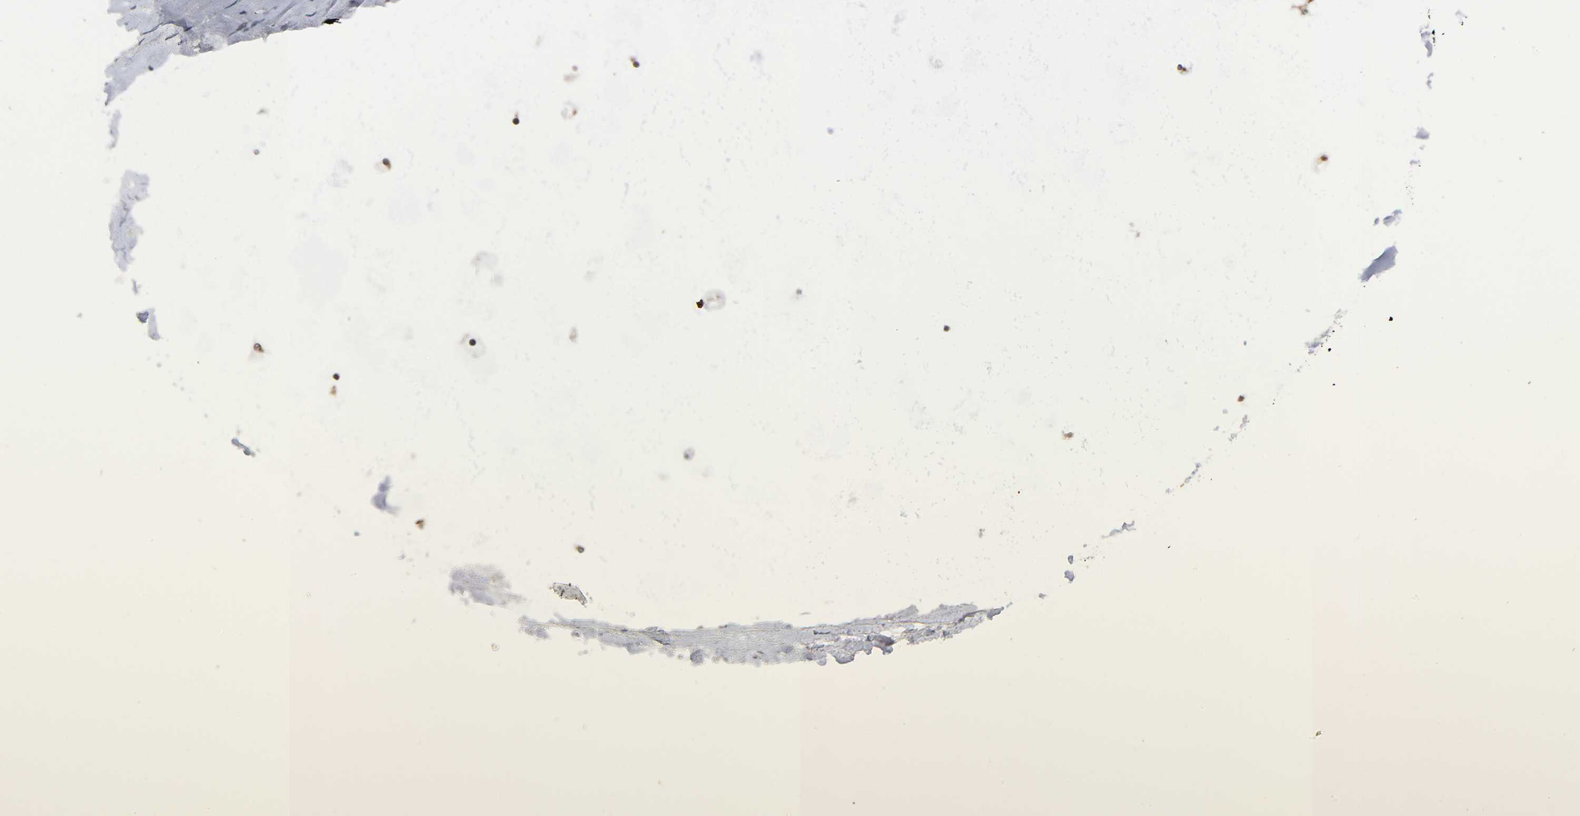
{"staining": {"intensity": "negative", "quantity": "none", "location": "none"}, "tissue": "adipose tissue", "cell_type": "Adipocytes", "image_type": "normal", "snomed": [{"axis": "morphology", "description": "Normal tissue, NOS"}, {"axis": "topography", "description": "Cartilage tissue"}, {"axis": "topography", "description": "Bronchus"}], "caption": "Benign adipose tissue was stained to show a protein in brown. There is no significant positivity in adipocytes. (Brightfield microscopy of DAB immunohistochemistry at high magnification).", "gene": "AUH", "patient": {"sex": "female", "age": 73}}